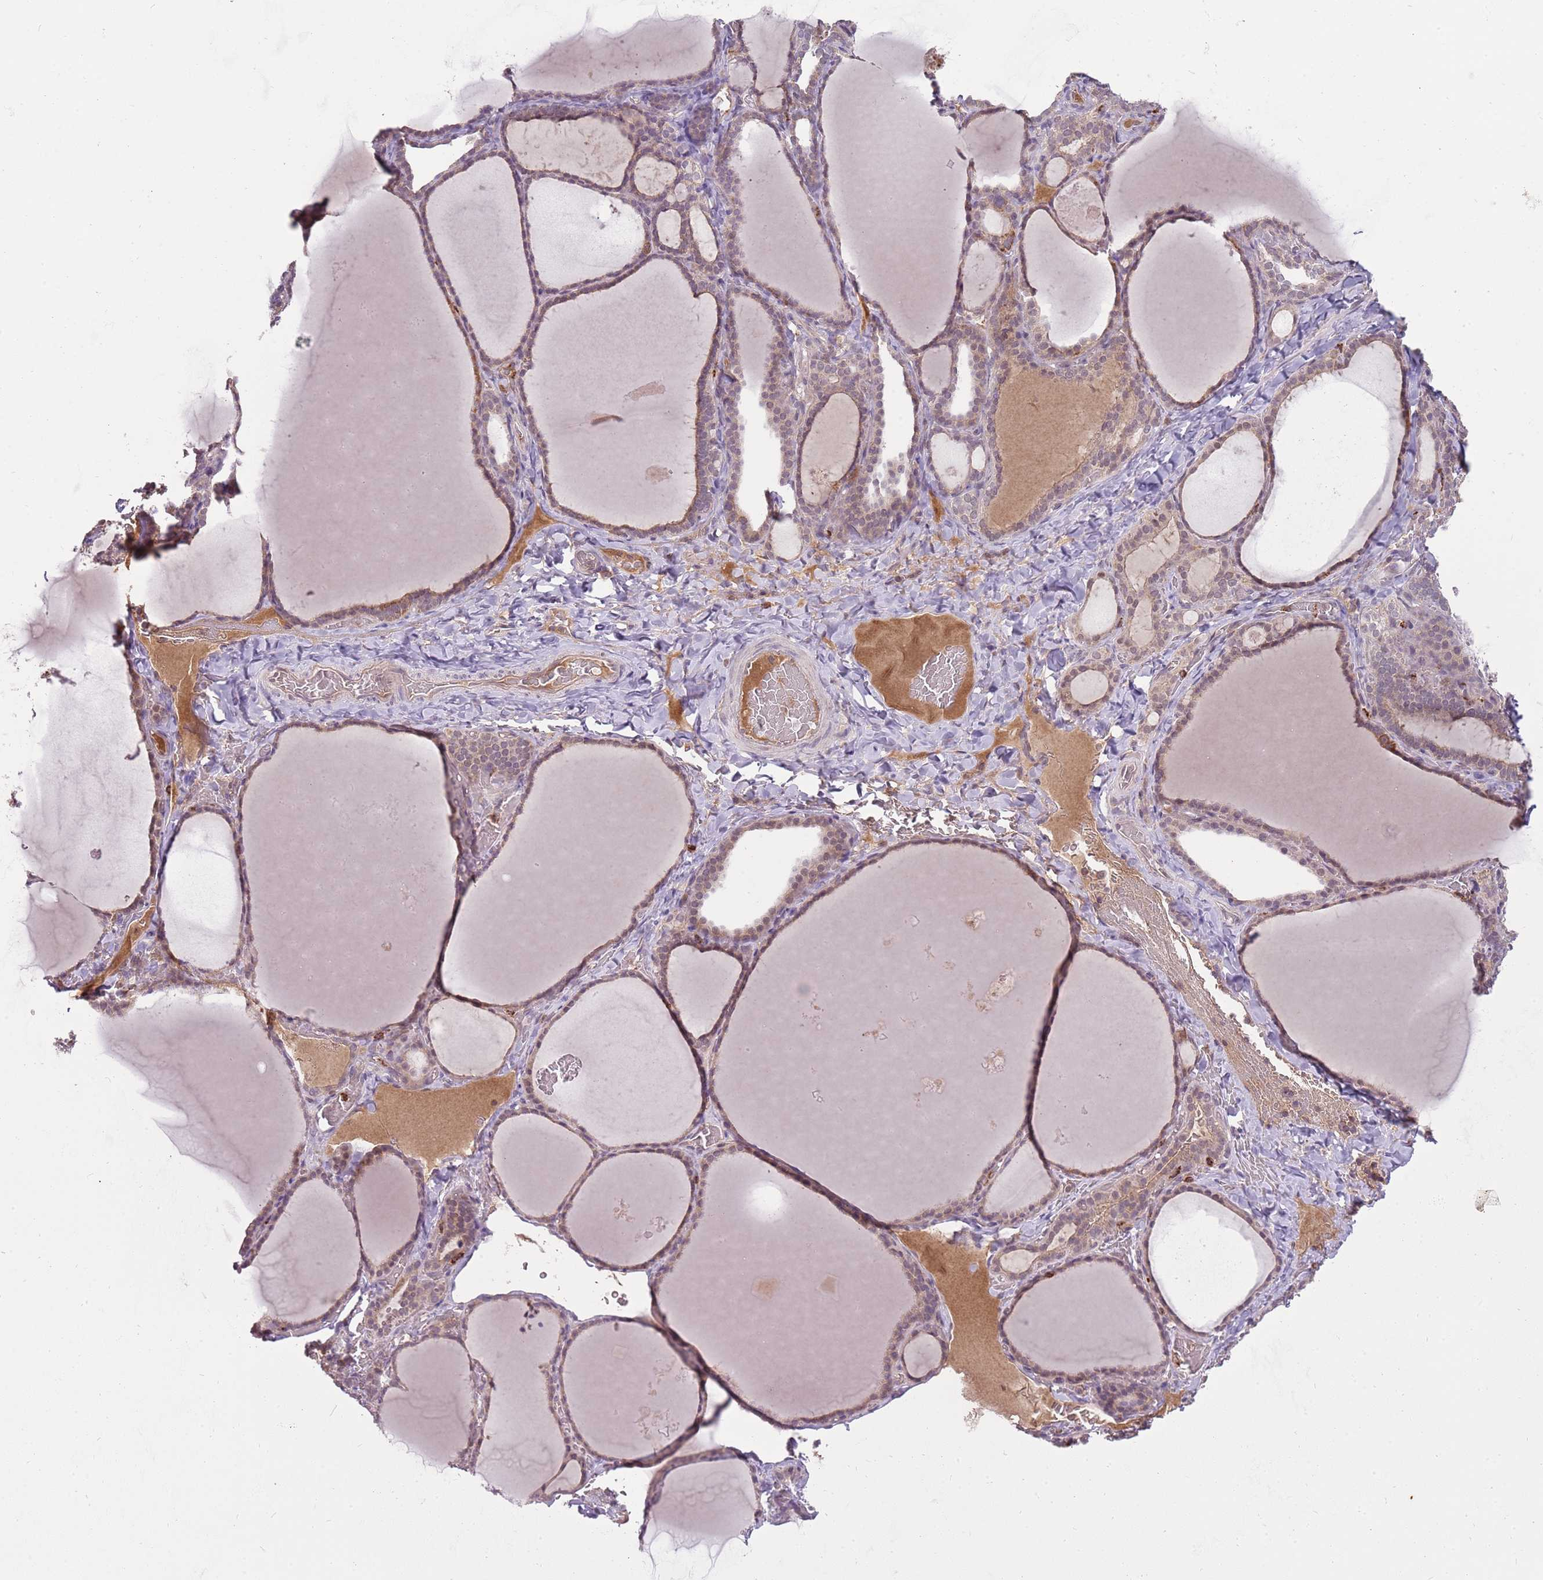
{"staining": {"intensity": "moderate", "quantity": ">75%", "location": "cytoplasmic/membranous,nuclear"}, "tissue": "thyroid gland", "cell_type": "Glandular cells", "image_type": "normal", "snomed": [{"axis": "morphology", "description": "Normal tissue, NOS"}, {"axis": "topography", "description": "Thyroid gland"}], "caption": "High-power microscopy captured an immunohistochemistry histopathology image of unremarkable thyroid gland, revealing moderate cytoplasmic/membranous,nuclear staining in approximately >75% of glandular cells. The protein of interest is stained brown, and the nuclei are stained in blue (DAB (3,3'-diaminobenzidine) IHC with brightfield microscopy, high magnification).", "gene": "NBPF4", "patient": {"sex": "female", "age": 39}}